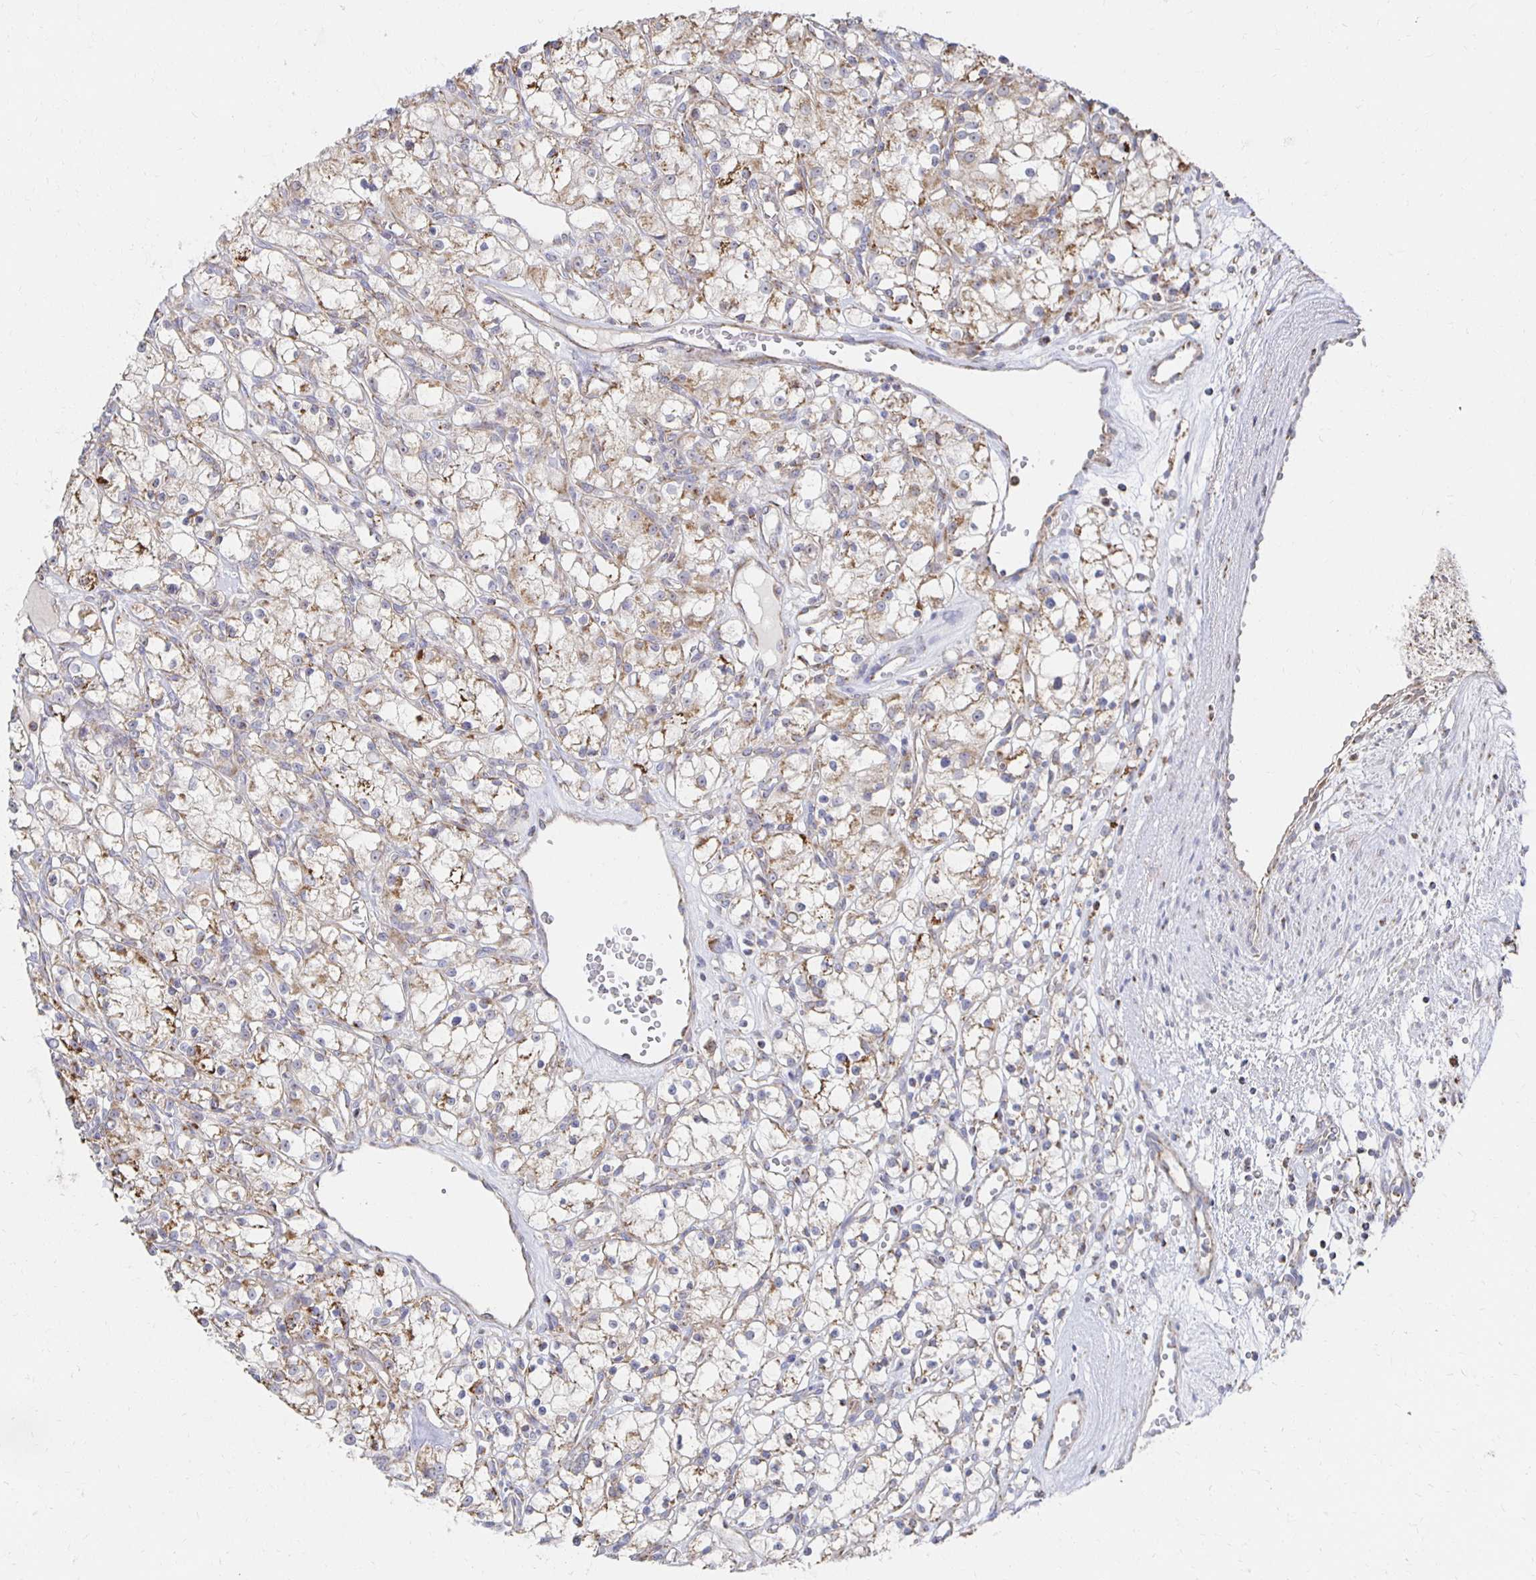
{"staining": {"intensity": "weak", "quantity": ">75%", "location": "cytoplasmic/membranous"}, "tissue": "renal cancer", "cell_type": "Tumor cells", "image_type": "cancer", "snomed": [{"axis": "morphology", "description": "Adenocarcinoma, NOS"}, {"axis": "topography", "description": "Kidney"}], "caption": "This photomicrograph exhibits immunohistochemistry staining of human renal cancer (adenocarcinoma), with low weak cytoplasmic/membranous expression in about >75% of tumor cells.", "gene": "NKX2-8", "patient": {"sex": "female", "age": 59}}